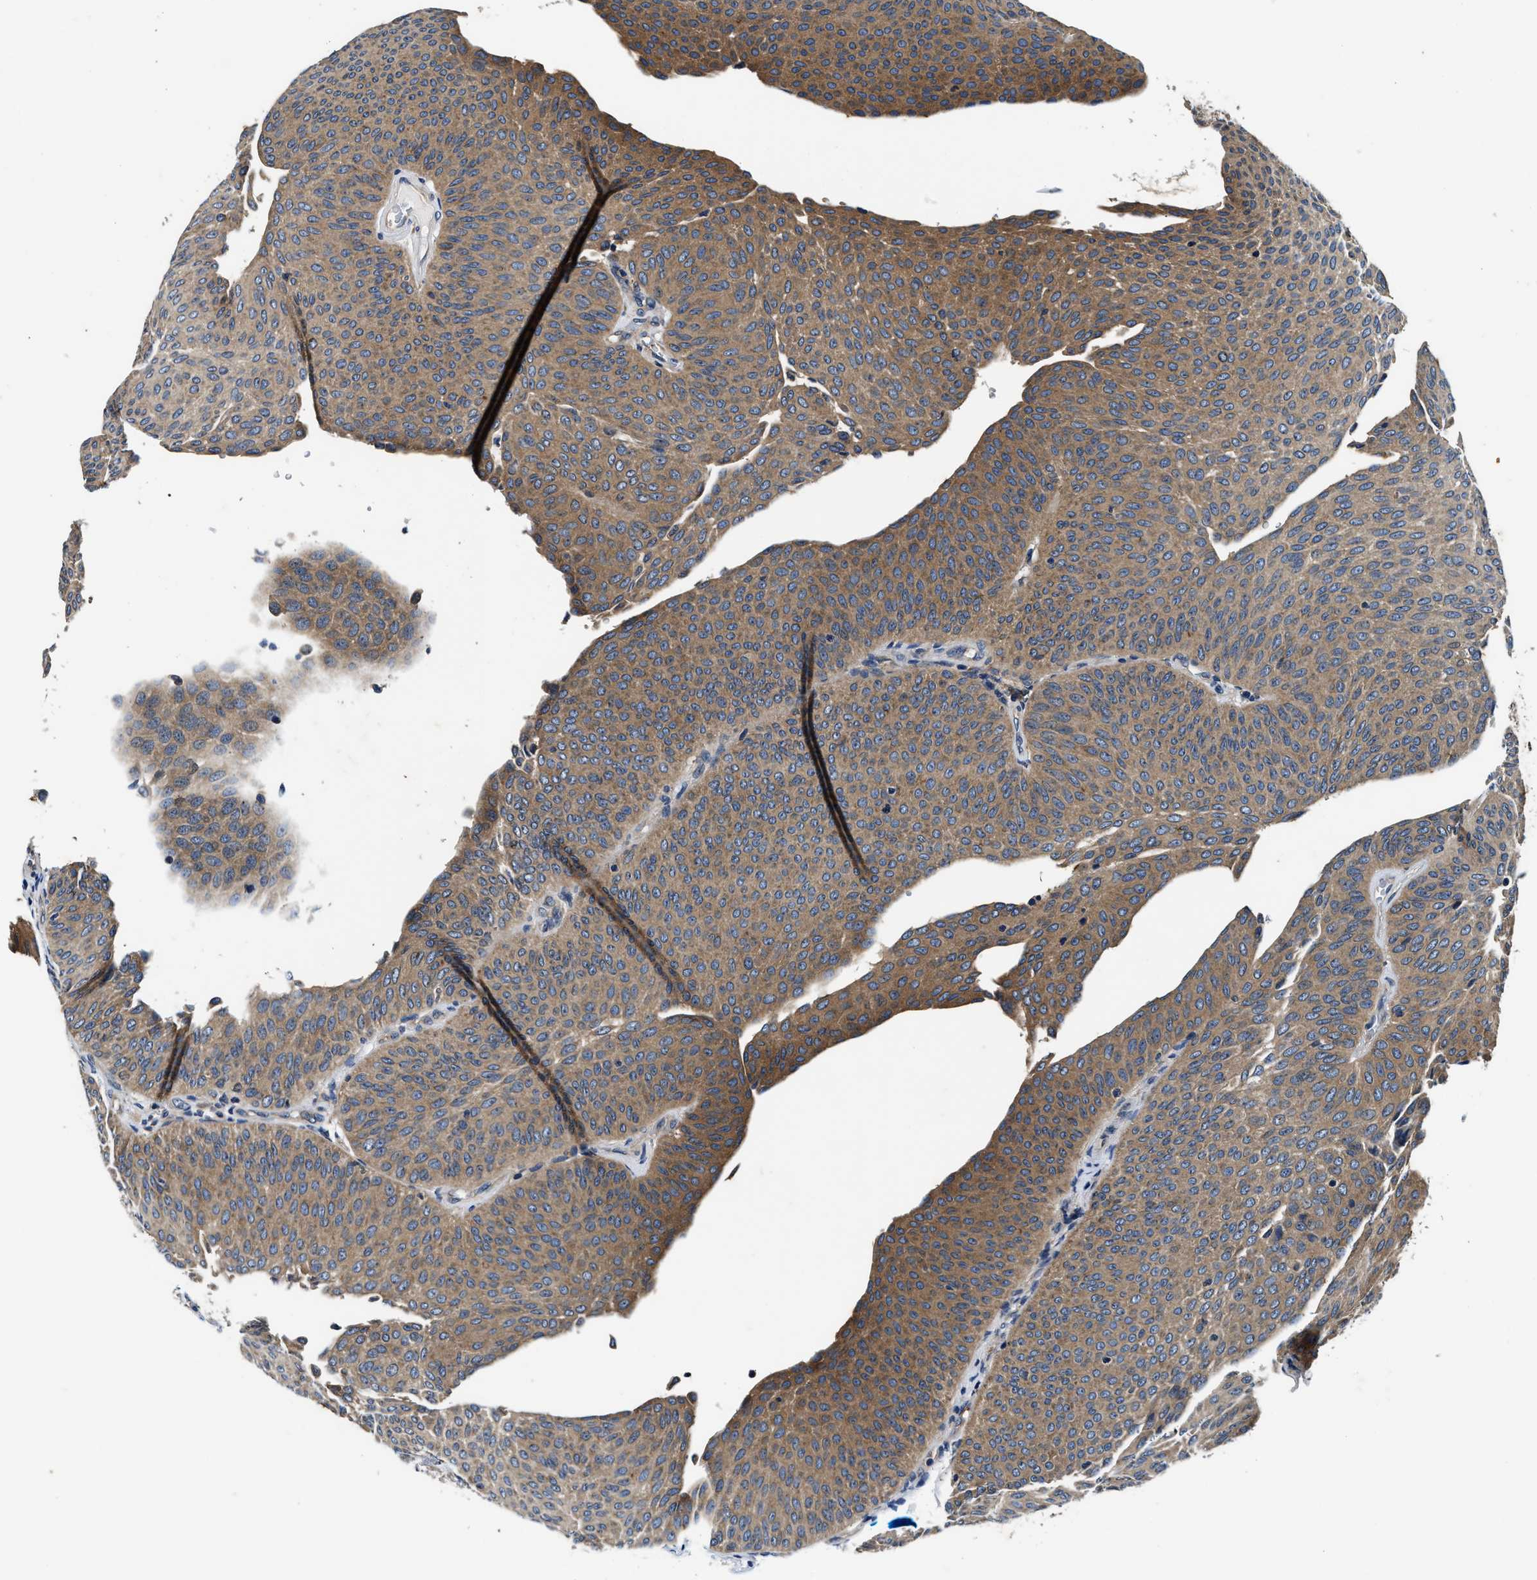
{"staining": {"intensity": "moderate", "quantity": "25%-75%", "location": "cytoplasmic/membranous"}, "tissue": "urothelial cancer", "cell_type": "Tumor cells", "image_type": "cancer", "snomed": [{"axis": "morphology", "description": "Urothelial carcinoma, Low grade"}, {"axis": "topography", "description": "Urinary bladder"}], "caption": "A brown stain shows moderate cytoplasmic/membranous staining of a protein in human low-grade urothelial carcinoma tumor cells.", "gene": "PI4KB", "patient": {"sex": "female", "age": 60}}